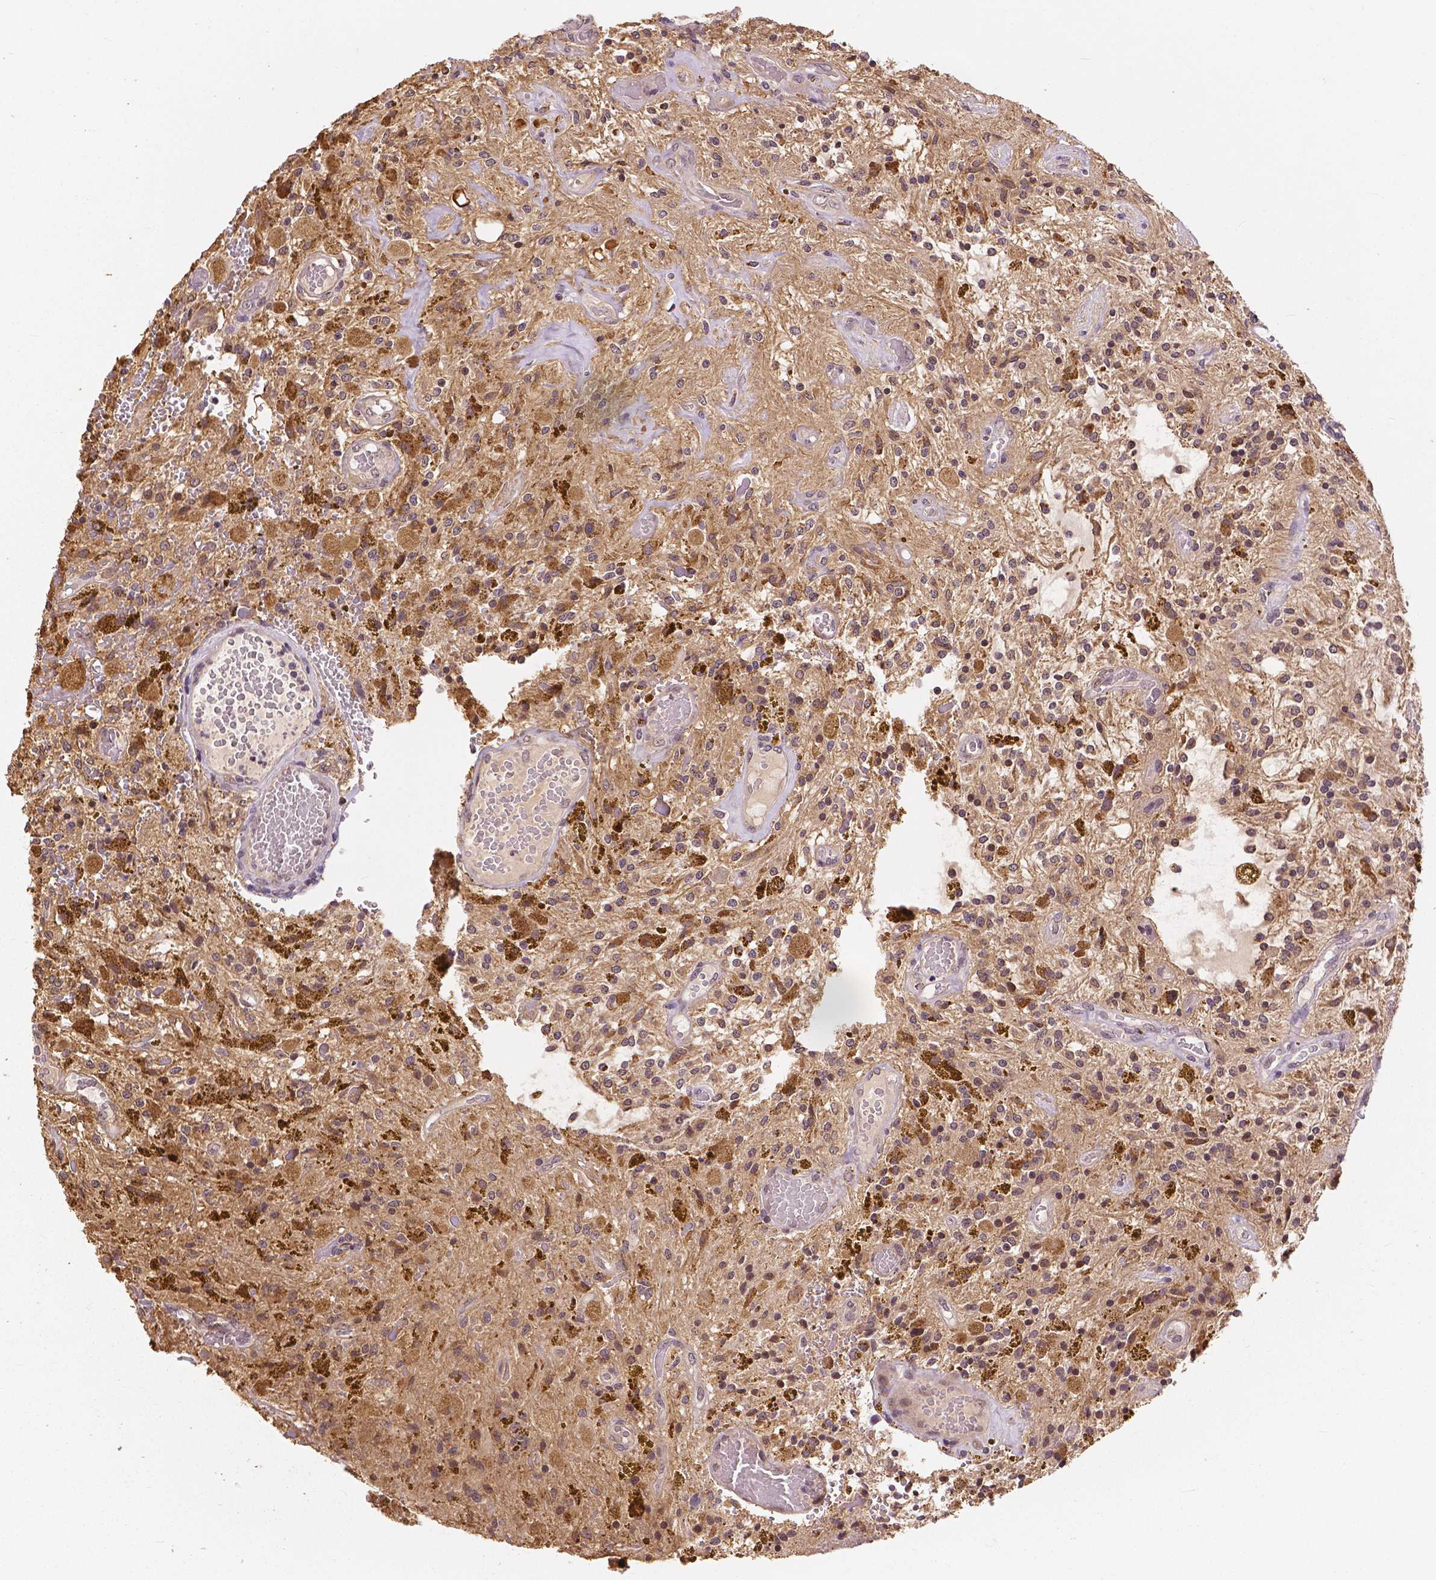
{"staining": {"intensity": "moderate", "quantity": "<25%", "location": "cytoplasmic/membranous"}, "tissue": "glioma", "cell_type": "Tumor cells", "image_type": "cancer", "snomed": [{"axis": "morphology", "description": "Glioma, malignant, Low grade"}, {"axis": "topography", "description": "Cerebellum"}], "caption": "Human malignant low-grade glioma stained for a protein (brown) demonstrates moderate cytoplasmic/membranous positive expression in approximately <25% of tumor cells.", "gene": "MAP1LC3B", "patient": {"sex": "female", "age": 14}}